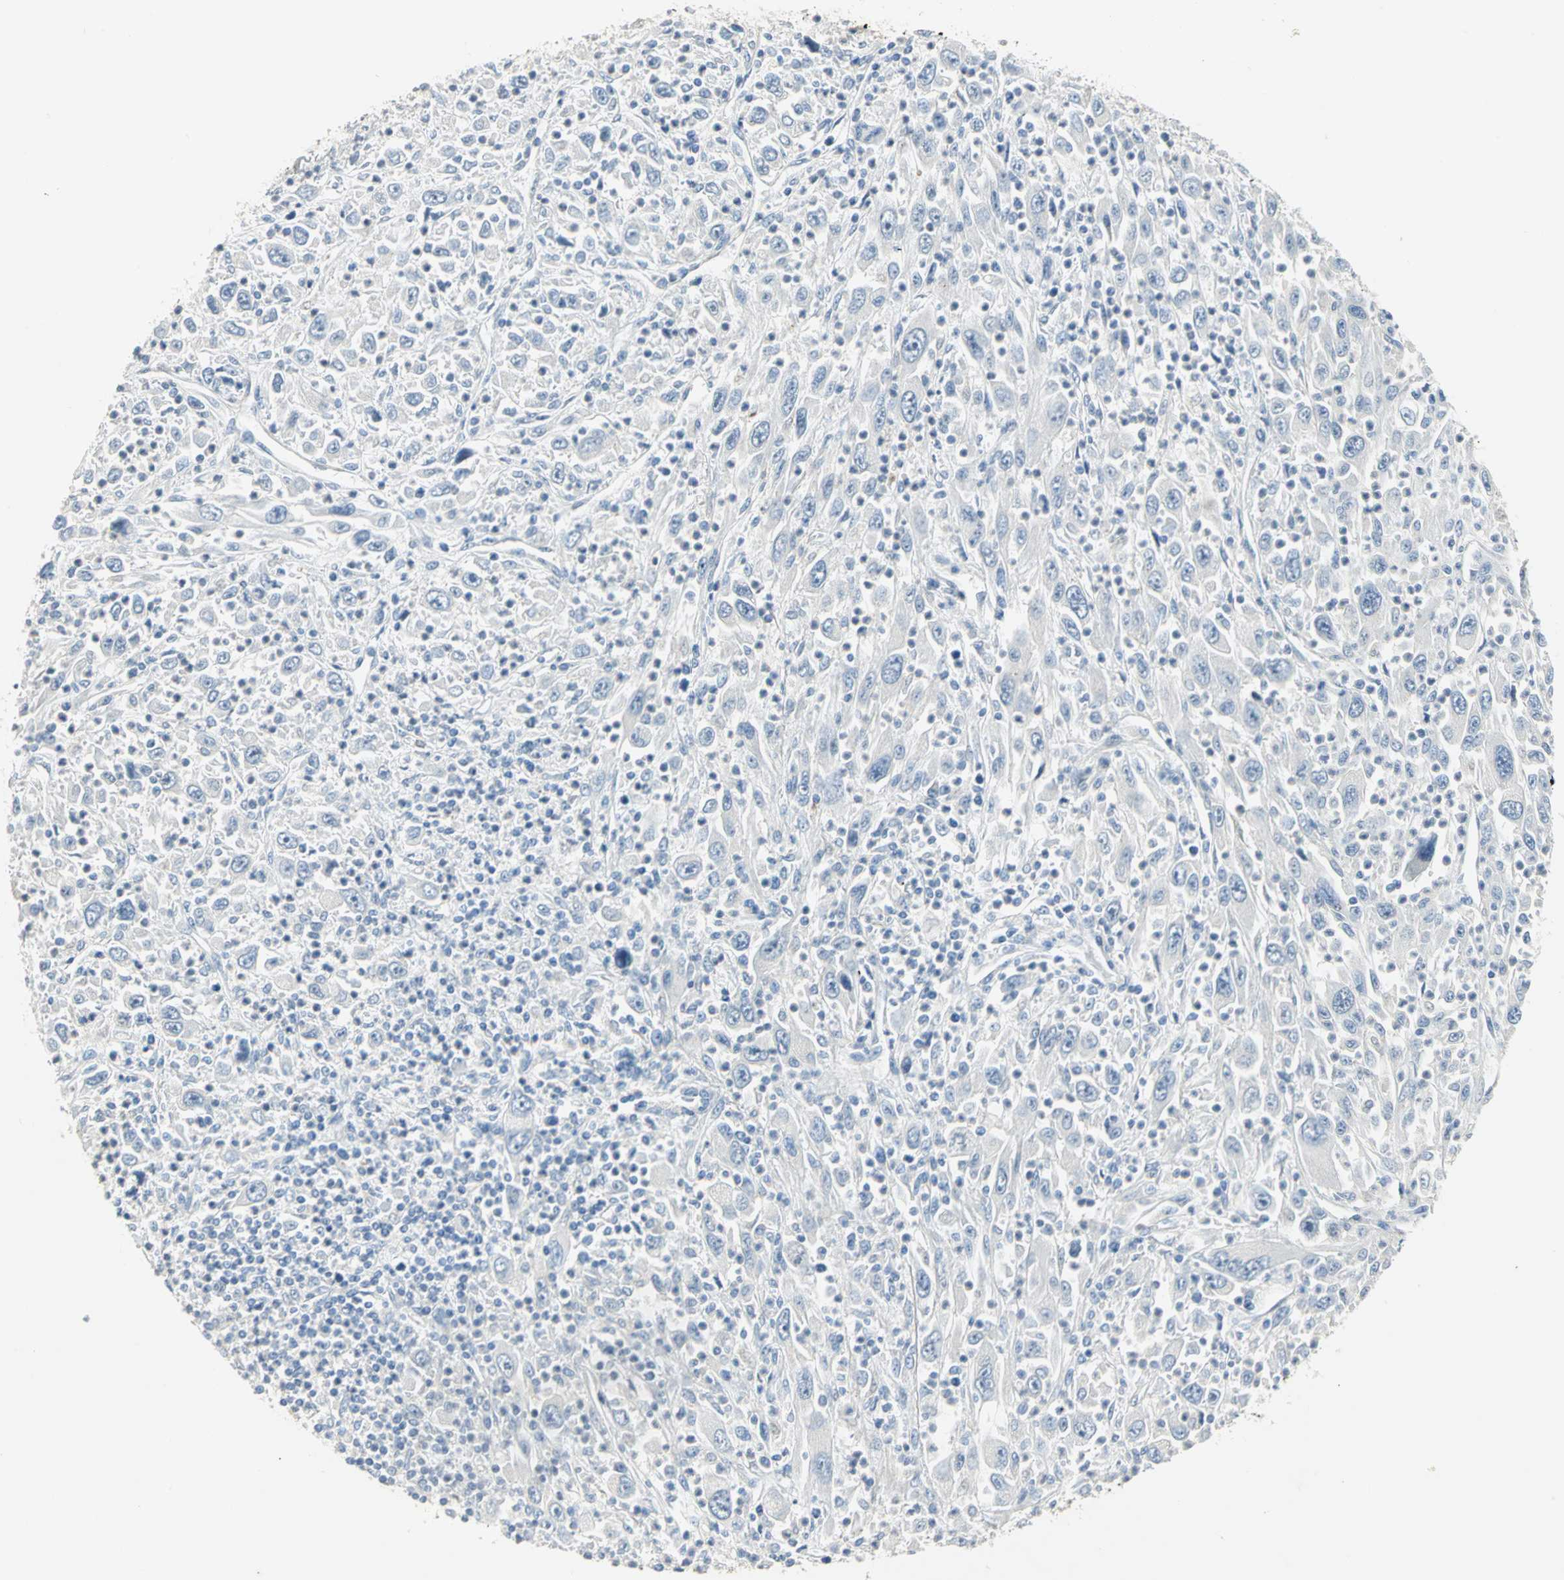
{"staining": {"intensity": "negative", "quantity": "none", "location": "none"}, "tissue": "melanoma", "cell_type": "Tumor cells", "image_type": "cancer", "snomed": [{"axis": "morphology", "description": "Malignant melanoma, Metastatic site"}, {"axis": "topography", "description": "Skin"}], "caption": "This is an immunohistochemistry photomicrograph of malignant melanoma (metastatic site). There is no staining in tumor cells.", "gene": "IL17RB", "patient": {"sex": "female", "age": 56}}